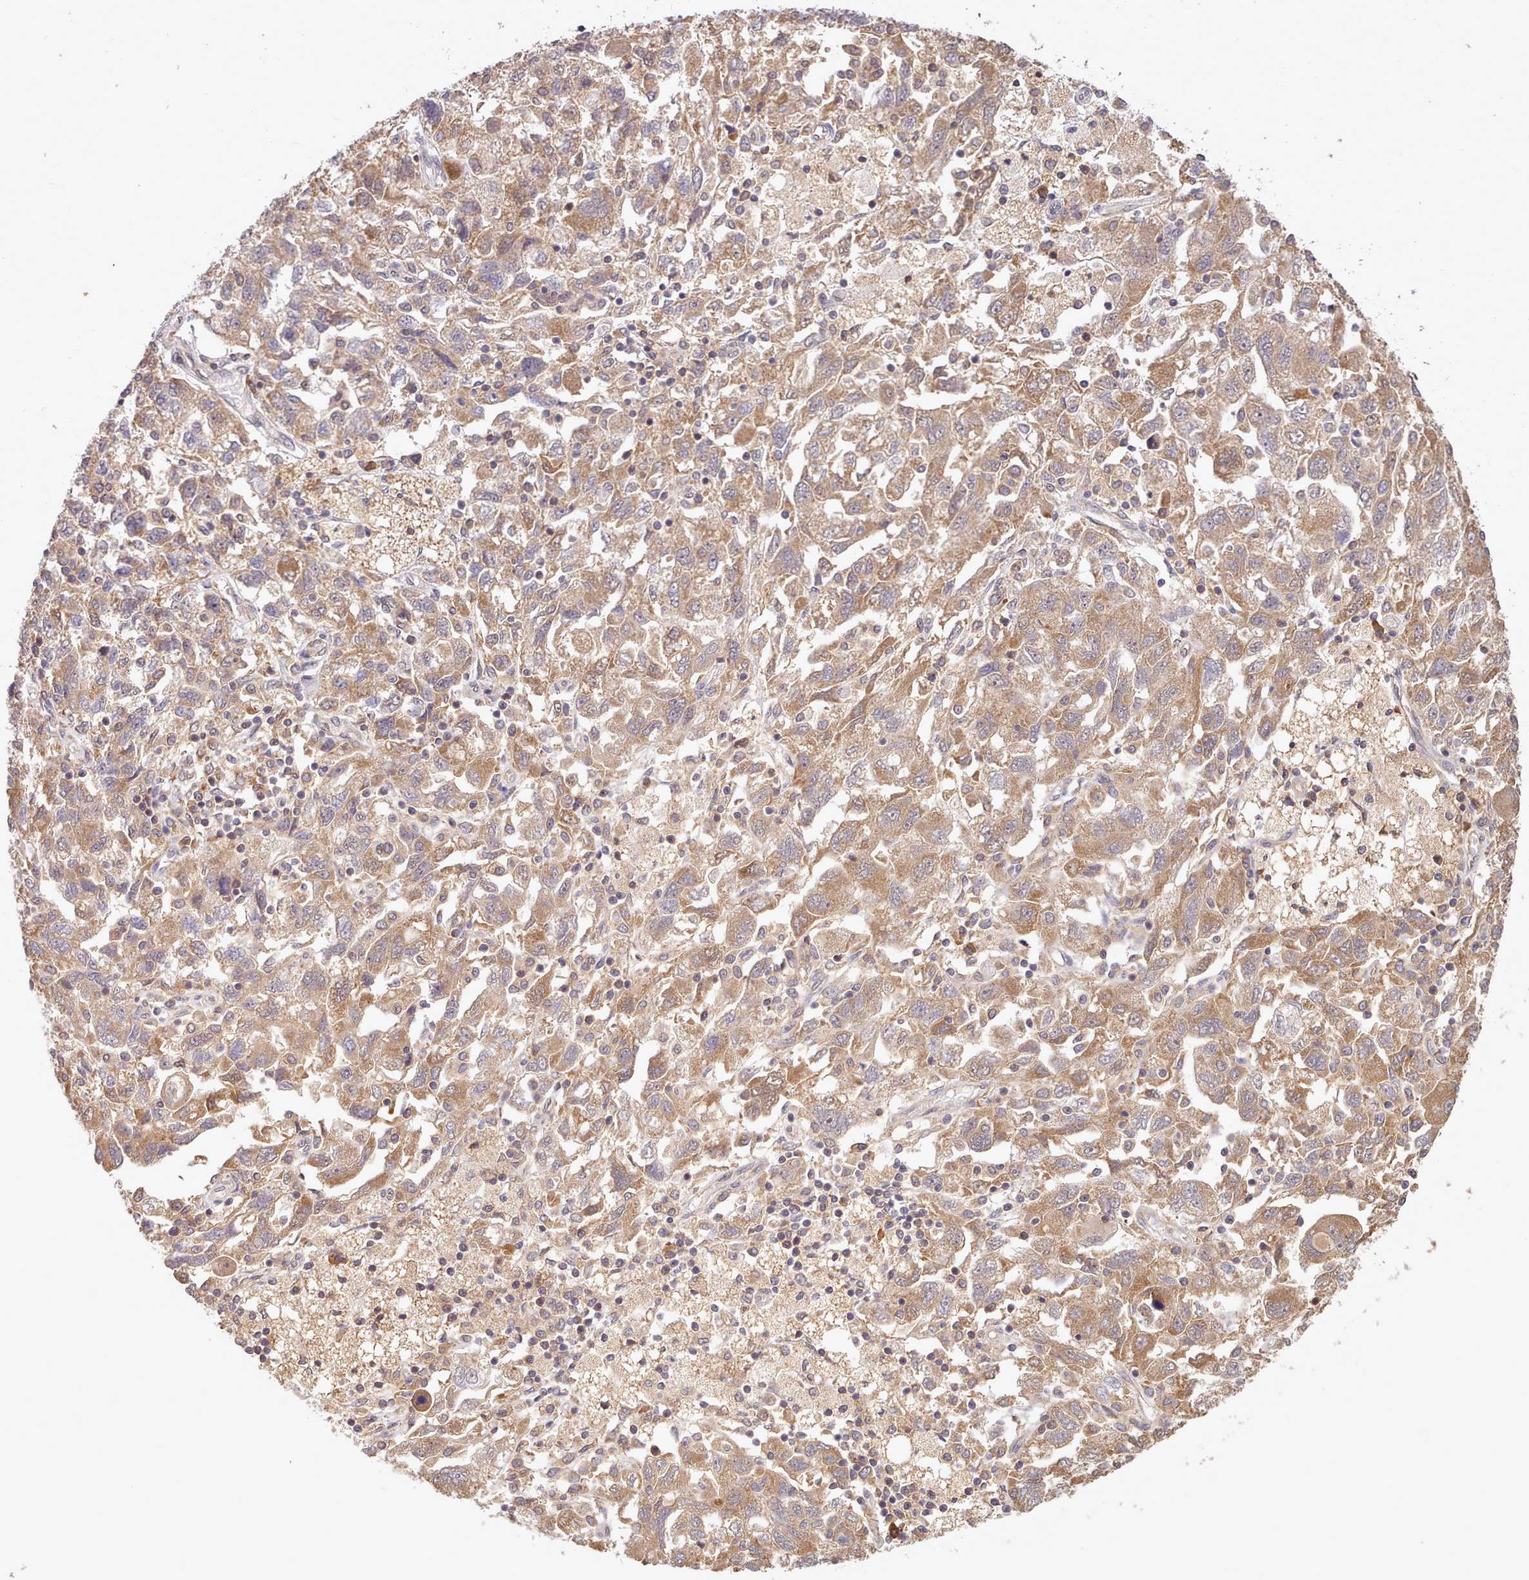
{"staining": {"intensity": "moderate", "quantity": ">75%", "location": "cytoplasmic/membranous"}, "tissue": "ovarian cancer", "cell_type": "Tumor cells", "image_type": "cancer", "snomed": [{"axis": "morphology", "description": "Carcinoma, NOS"}, {"axis": "morphology", "description": "Cystadenocarcinoma, serous, NOS"}, {"axis": "topography", "description": "Ovary"}], "caption": "Protein staining reveals moderate cytoplasmic/membranous positivity in approximately >75% of tumor cells in serous cystadenocarcinoma (ovarian).", "gene": "PIP4P1", "patient": {"sex": "female", "age": 69}}